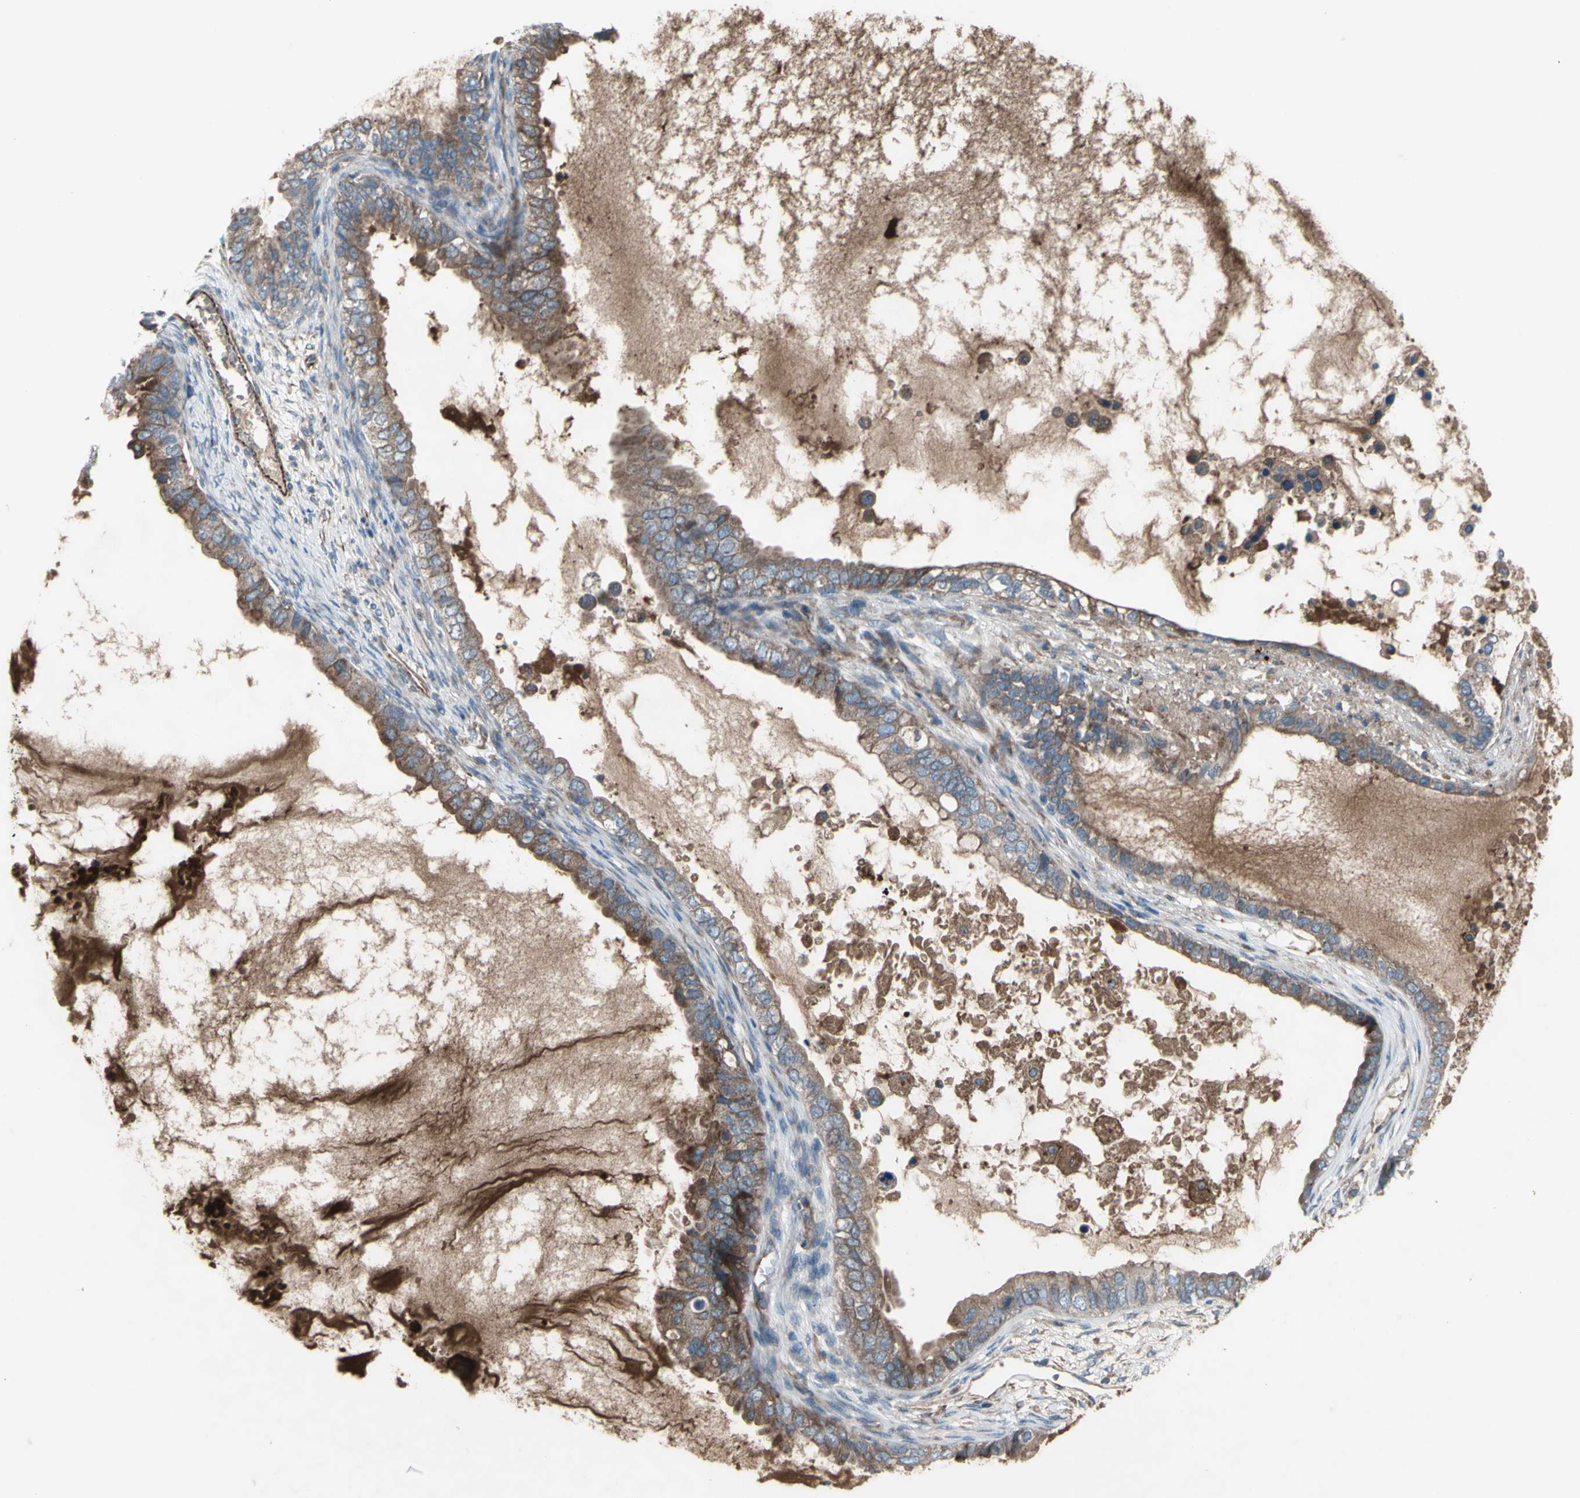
{"staining": {"intensity": "weak", "quantity": ">75%", "location": "cytoplasmic/membranous"}, "tissue": "ovarian cancer", "cell_type": "Tumor cells", "image_type": "cancer", "snomed": [{"axis": "morphology", "description": "Cystadenocarcinoma, mucinous, NOS"}, {"axis": "topography", "description": "Ovary"}], "caption": "A photomicrograph of ovarian mucinous cystadenocarcinoma stained for a protein reveals weak cytoplasmic/membranous brown staining in tumor cells.", "gene": "EMC7", "patient": {"sex": "female", "age": 80}}